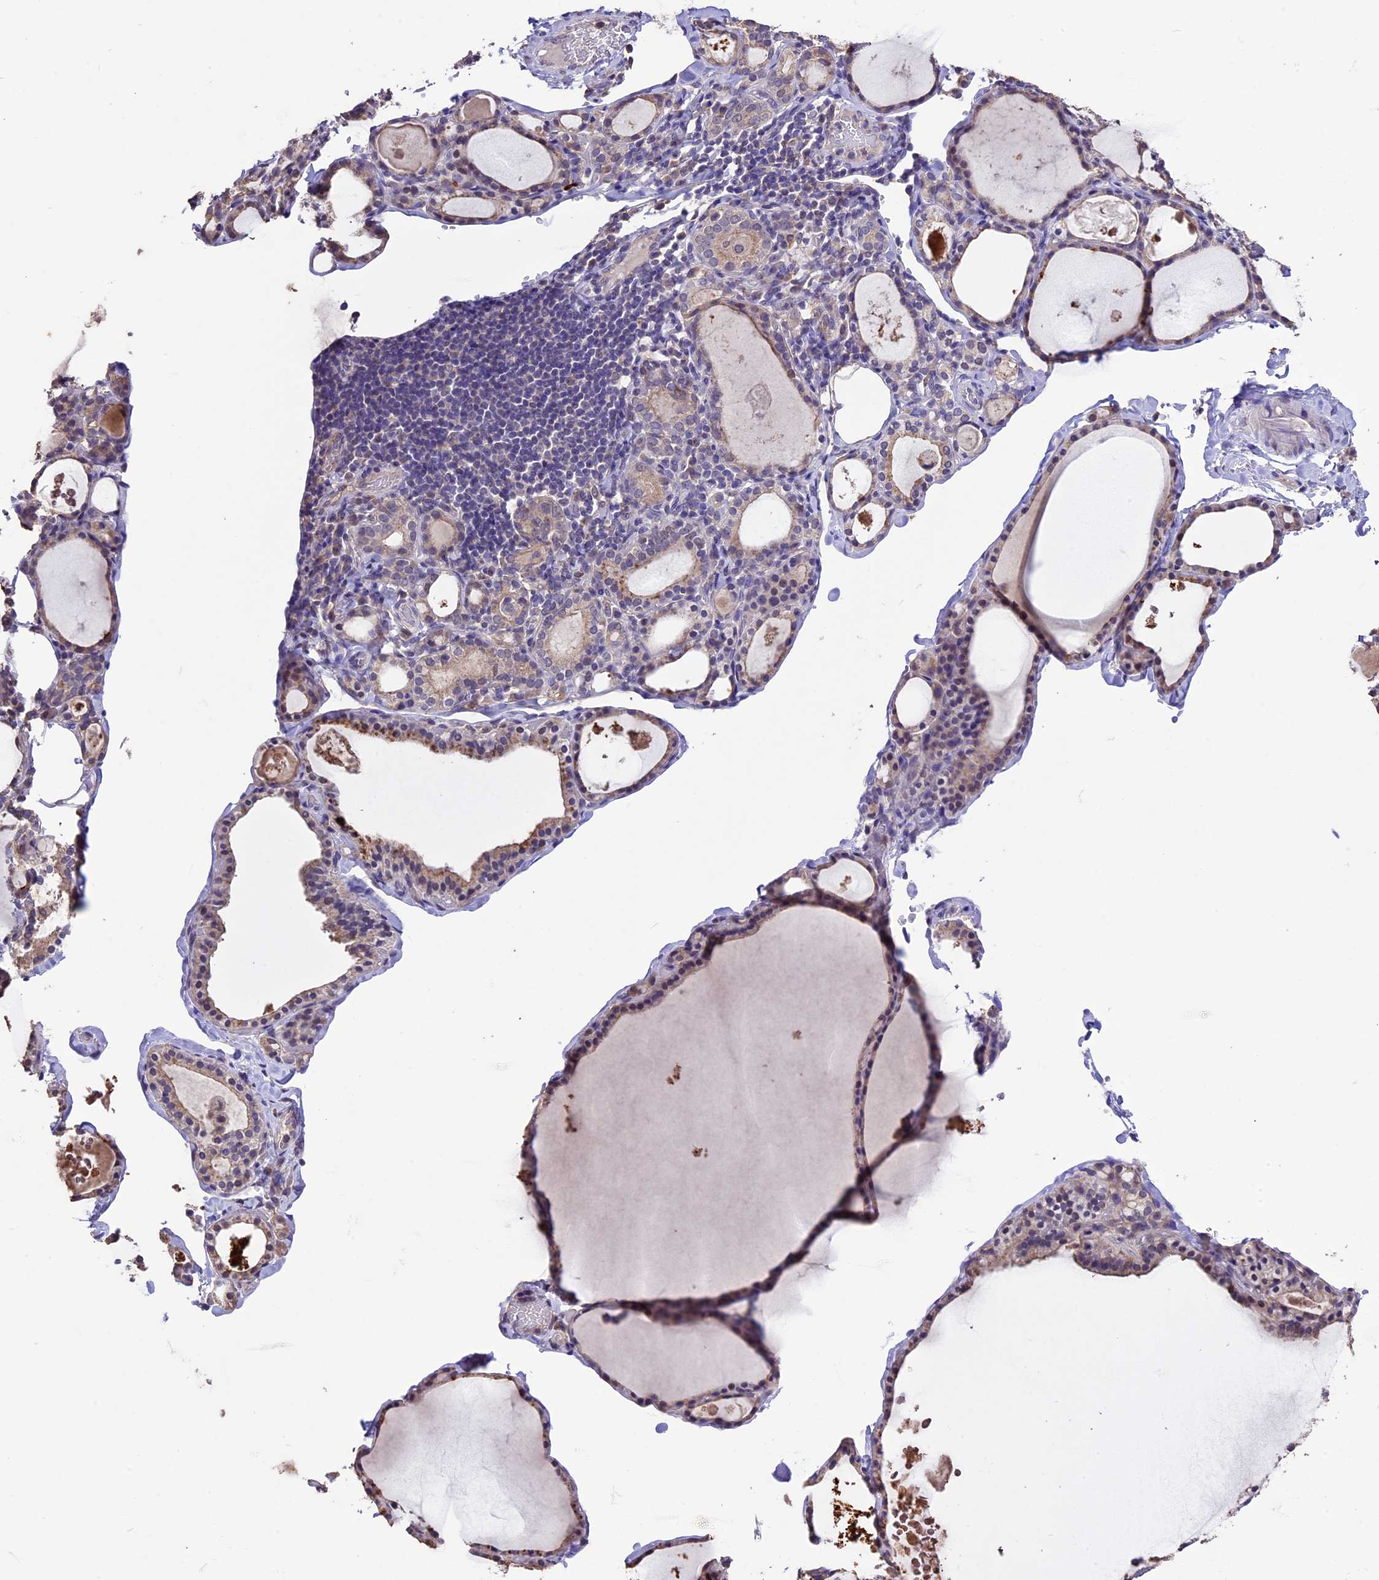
{"staining": {"intensity": "moderate", "quantity": "25%-75%", "location": "cytoplasmic/membranous"}, "tissue": "thyroid gland", "cell_type": "Glandular cells", "image_type": "normal", "snomed": [{"axis": "morphology", "description": "Normal tissue, NOS"}, {"axis": "topography", "description": "Thyroid gland"}], "caption": "The photomicrograph displays immunohistochemical staining of benign thyroid gland. There is moderate cytoplasmic/membranous positivity is present in approximately 25%-75% of glandular cells.", "gene": "DIS3L", "patient": {"sex": "male", "age": 56}}